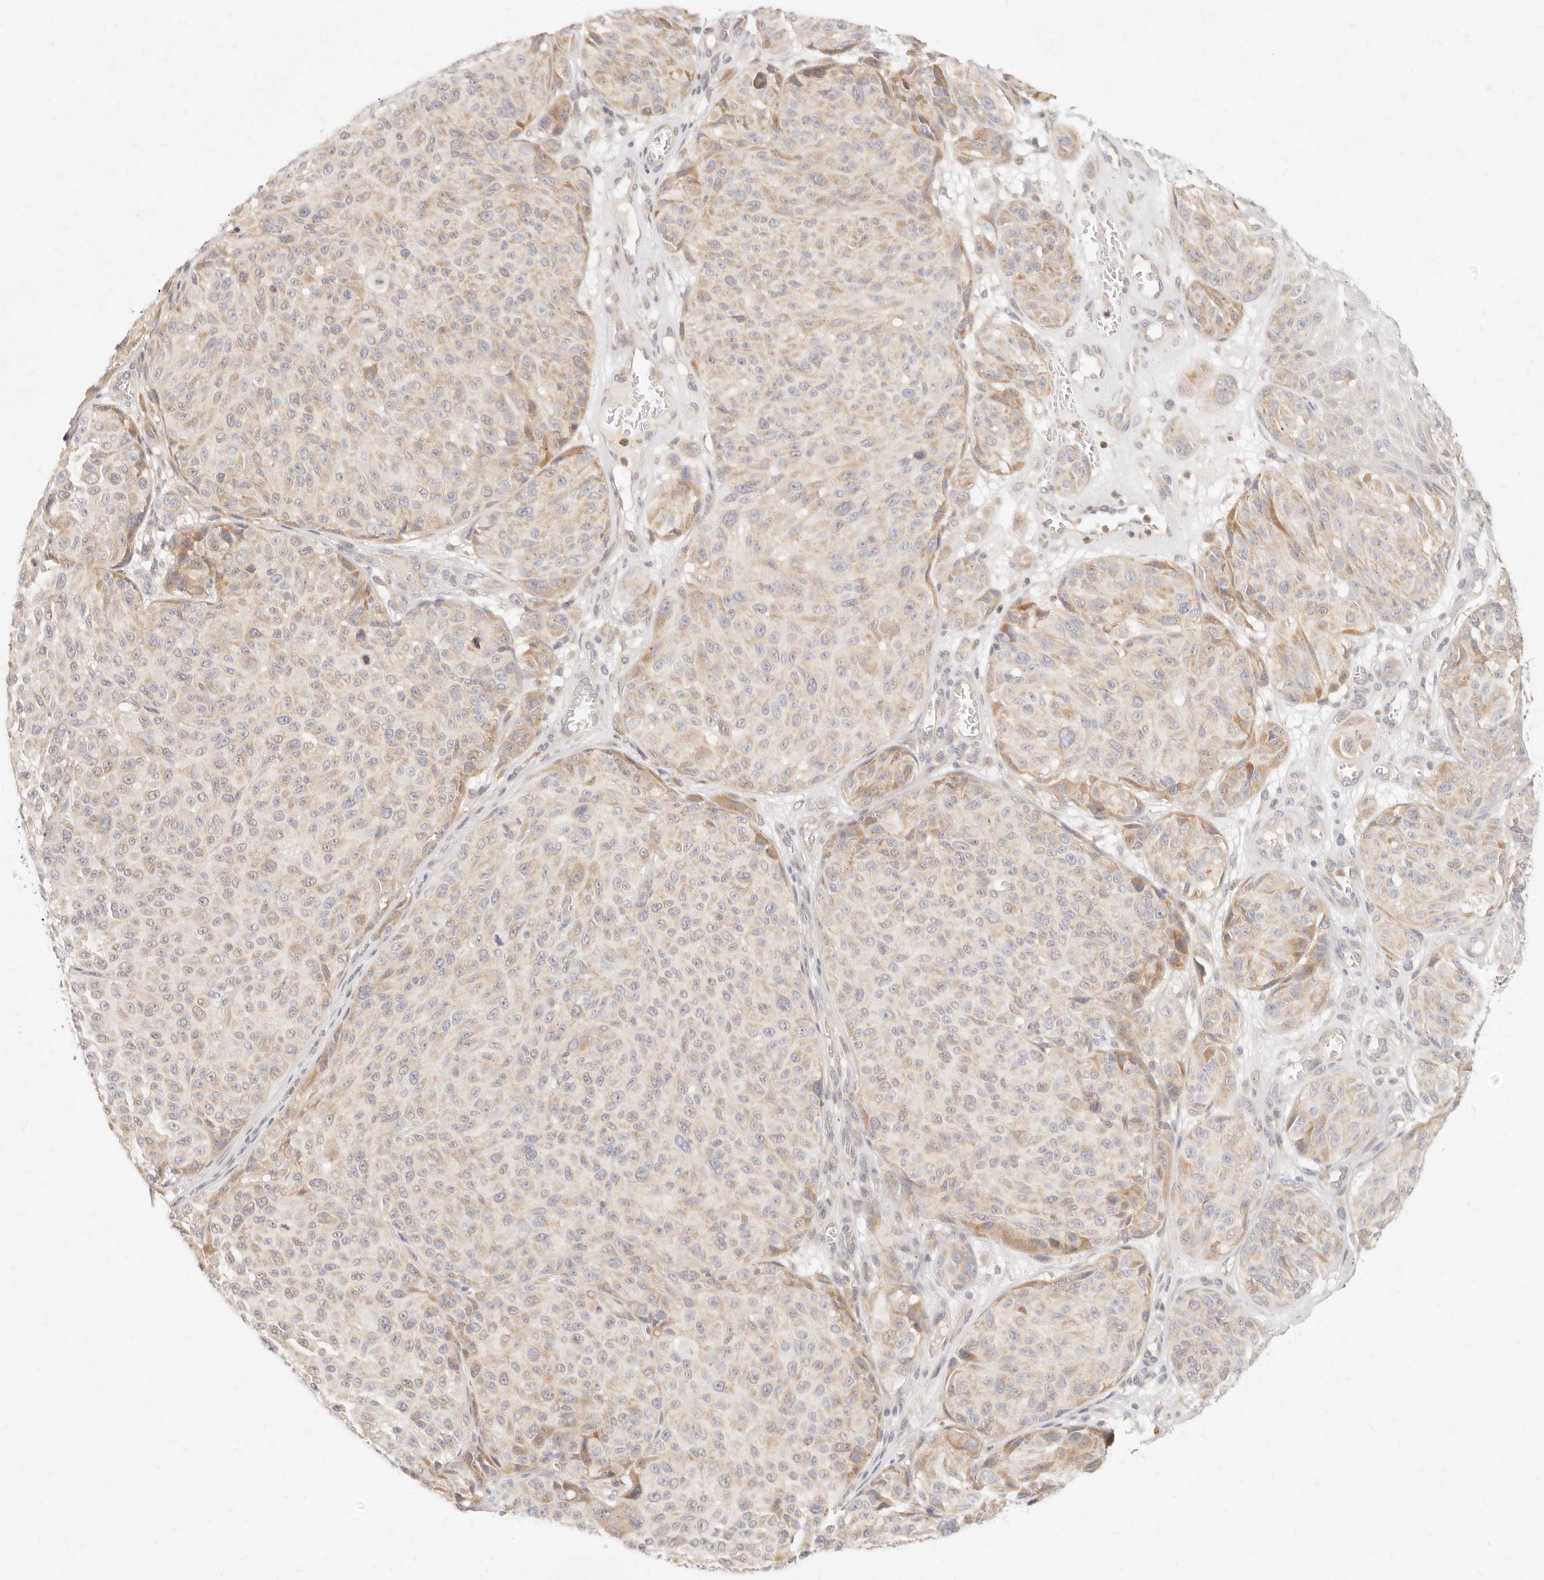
{"staining": {"intensity": "weak", "quantity": "25%-75%", "location": "cytoplasmic/membranous"}, "tissue": "melanoma", "cell_type": "Tumor cells", "image_type": "cancer", "snomed": [{"axis": "morphology", "description": "Malignant melanoma, NOS"}, {"axis": "topography", "description": "Skin"}], "caption": "A high-resolution histopathology image shows IHC staining of malignant melanoma, which exhibits weak cytoplasmic/membranous expression in approximately 25%-75% of tumor cells.", "gene": "ASCL3", "patient": {"sex": "male", "age": 83}}